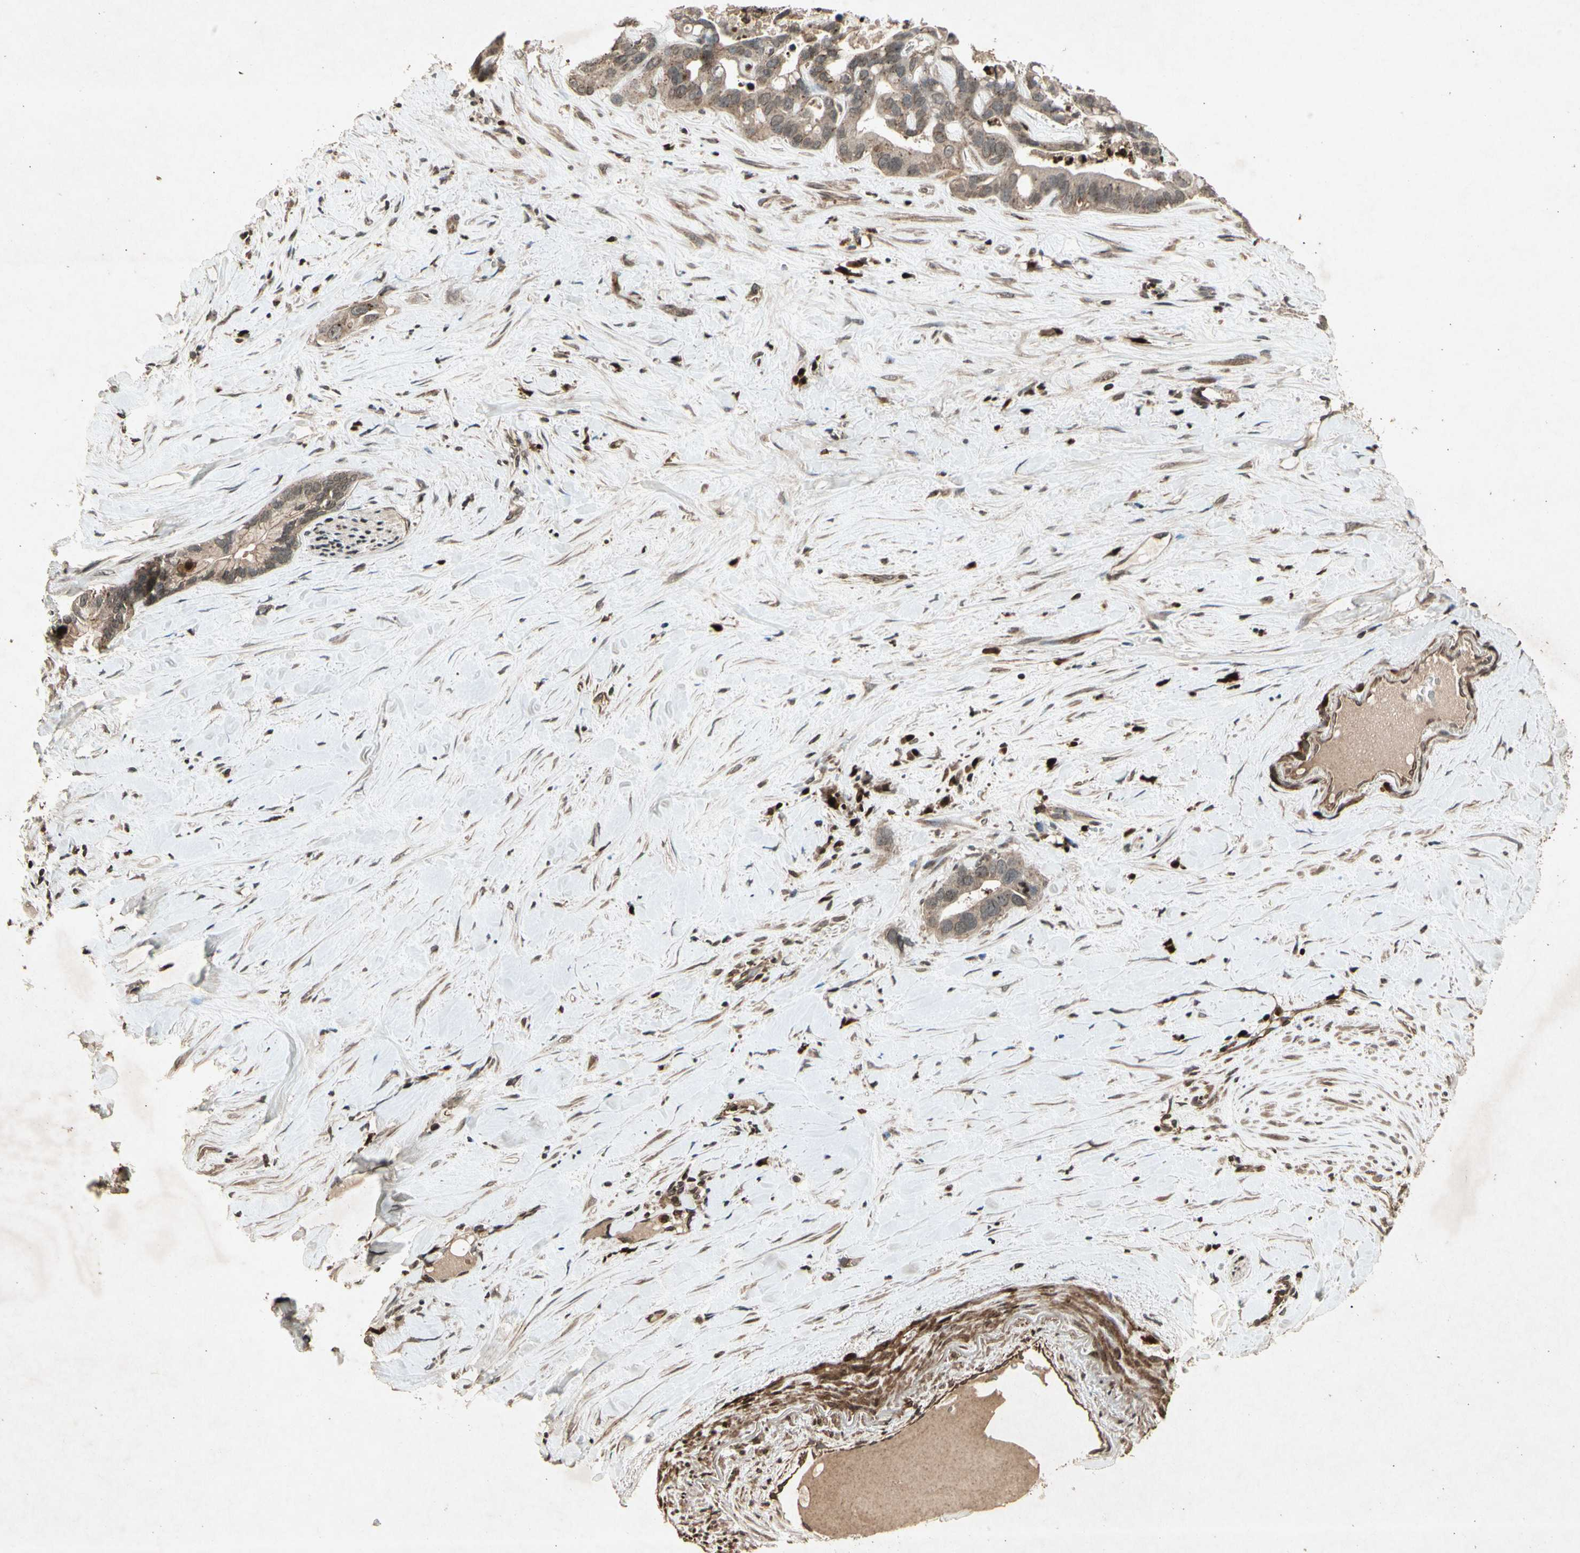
{"staining": {"intensity": "moderate", "quantity": ">75%", "location": "cytoplasmic/membranous"}, "tissue": "liver cancer", "cell_type": "Tumor cells", "image_type": "cancer", "snomed": [{"axis": "morphology", "description": "Cholangiocarcinoma"}, {"axis": "topography", "description": "Liver"}], "caption": "There is medium levels of moderate cytoplasmic/membranous staining in tumor cells of liver cancer, as demonstrated by immunohistochemical staining (brown color).", "gene": "GLRX", "patient": {"sex": "female", "age": 65}}